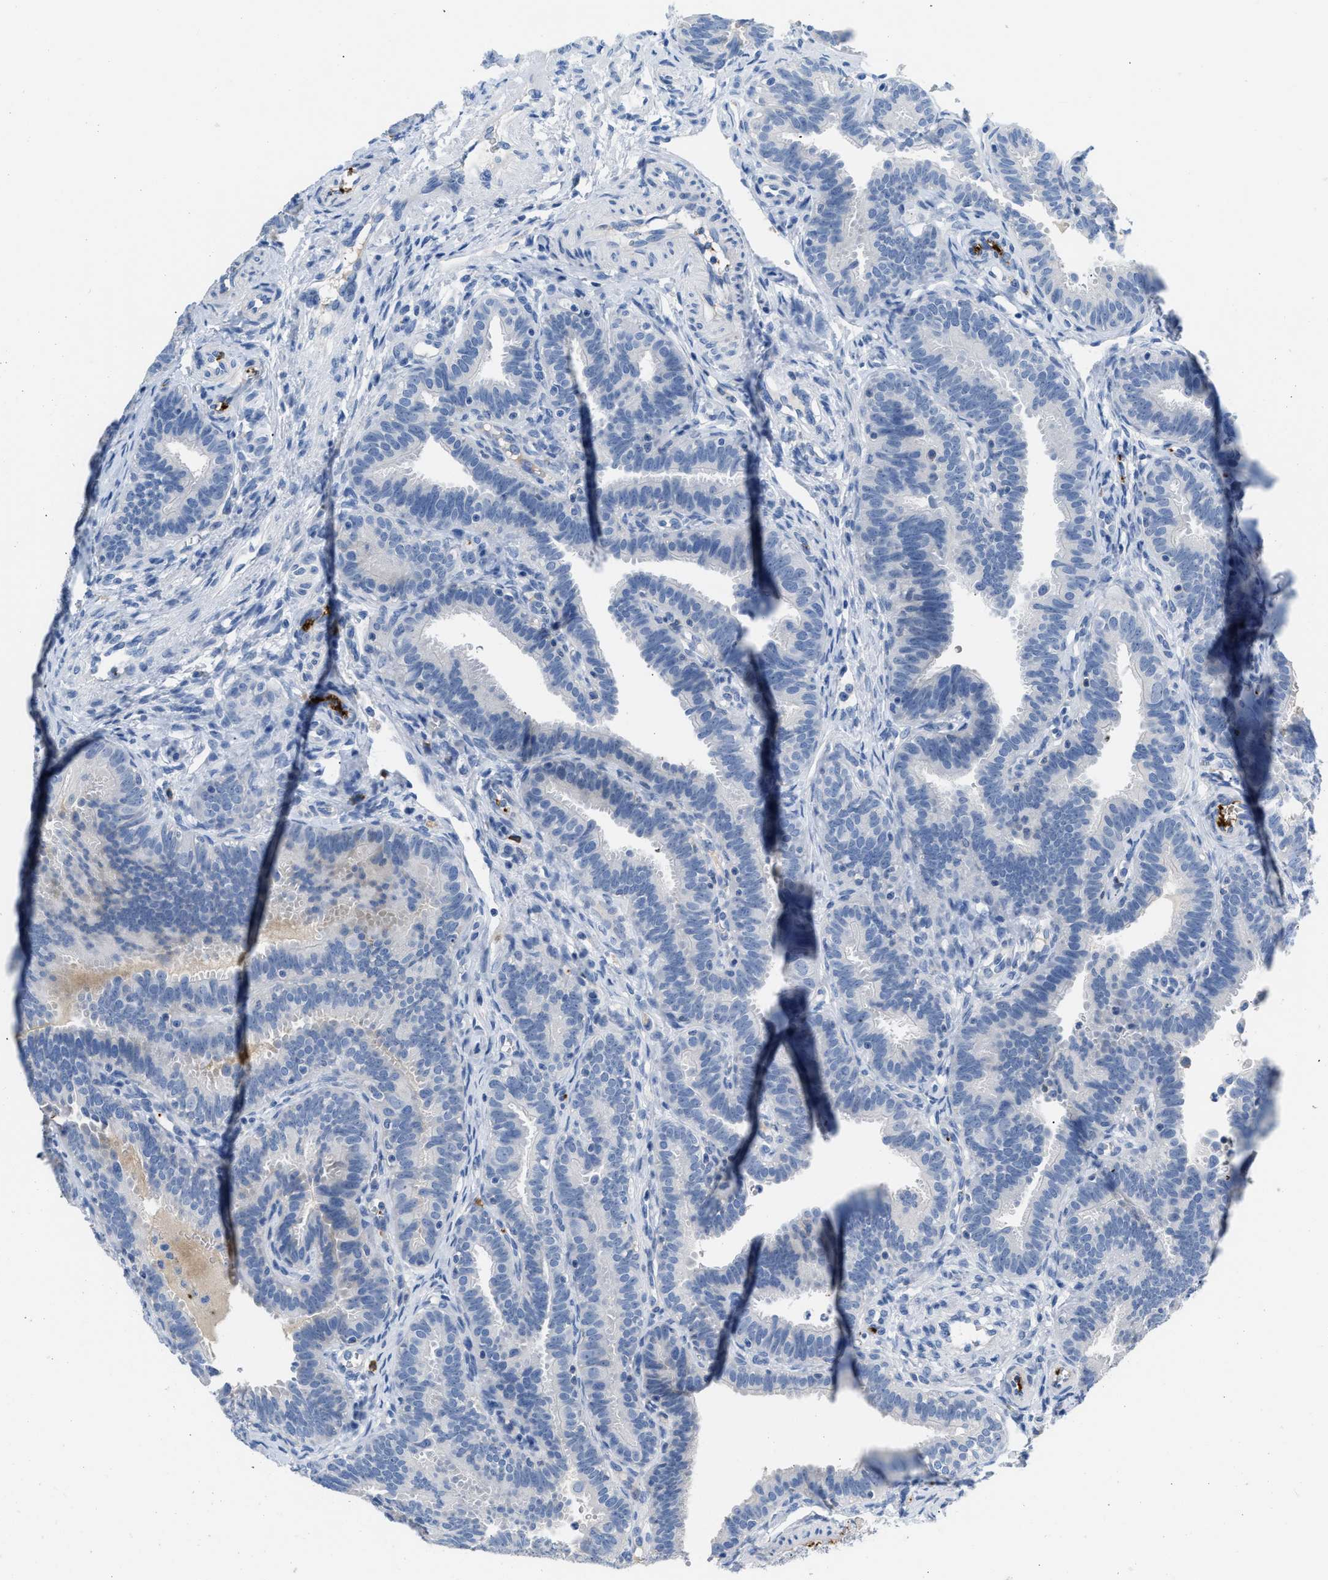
{"staining": {"intensity": "negative", "quantity": "none", "location": "none"}, "tissue": "fallopian tube", "cell_type": "Glandular cells", "image_type": "normal", "snomed": [{"axis": "morphology", "description": "Normal tissue, NOS"}, {"axis": "topography", "description": "Fallopian tube"}, {"axis": "topography", "description": "Placenta"}], "caption": "Immunohistochemistry (IHC) of normal fallopian tube reveals no expression in glandular cells.", "gene": "FGF18", "patient": {"sex": "female", "age": 34}}